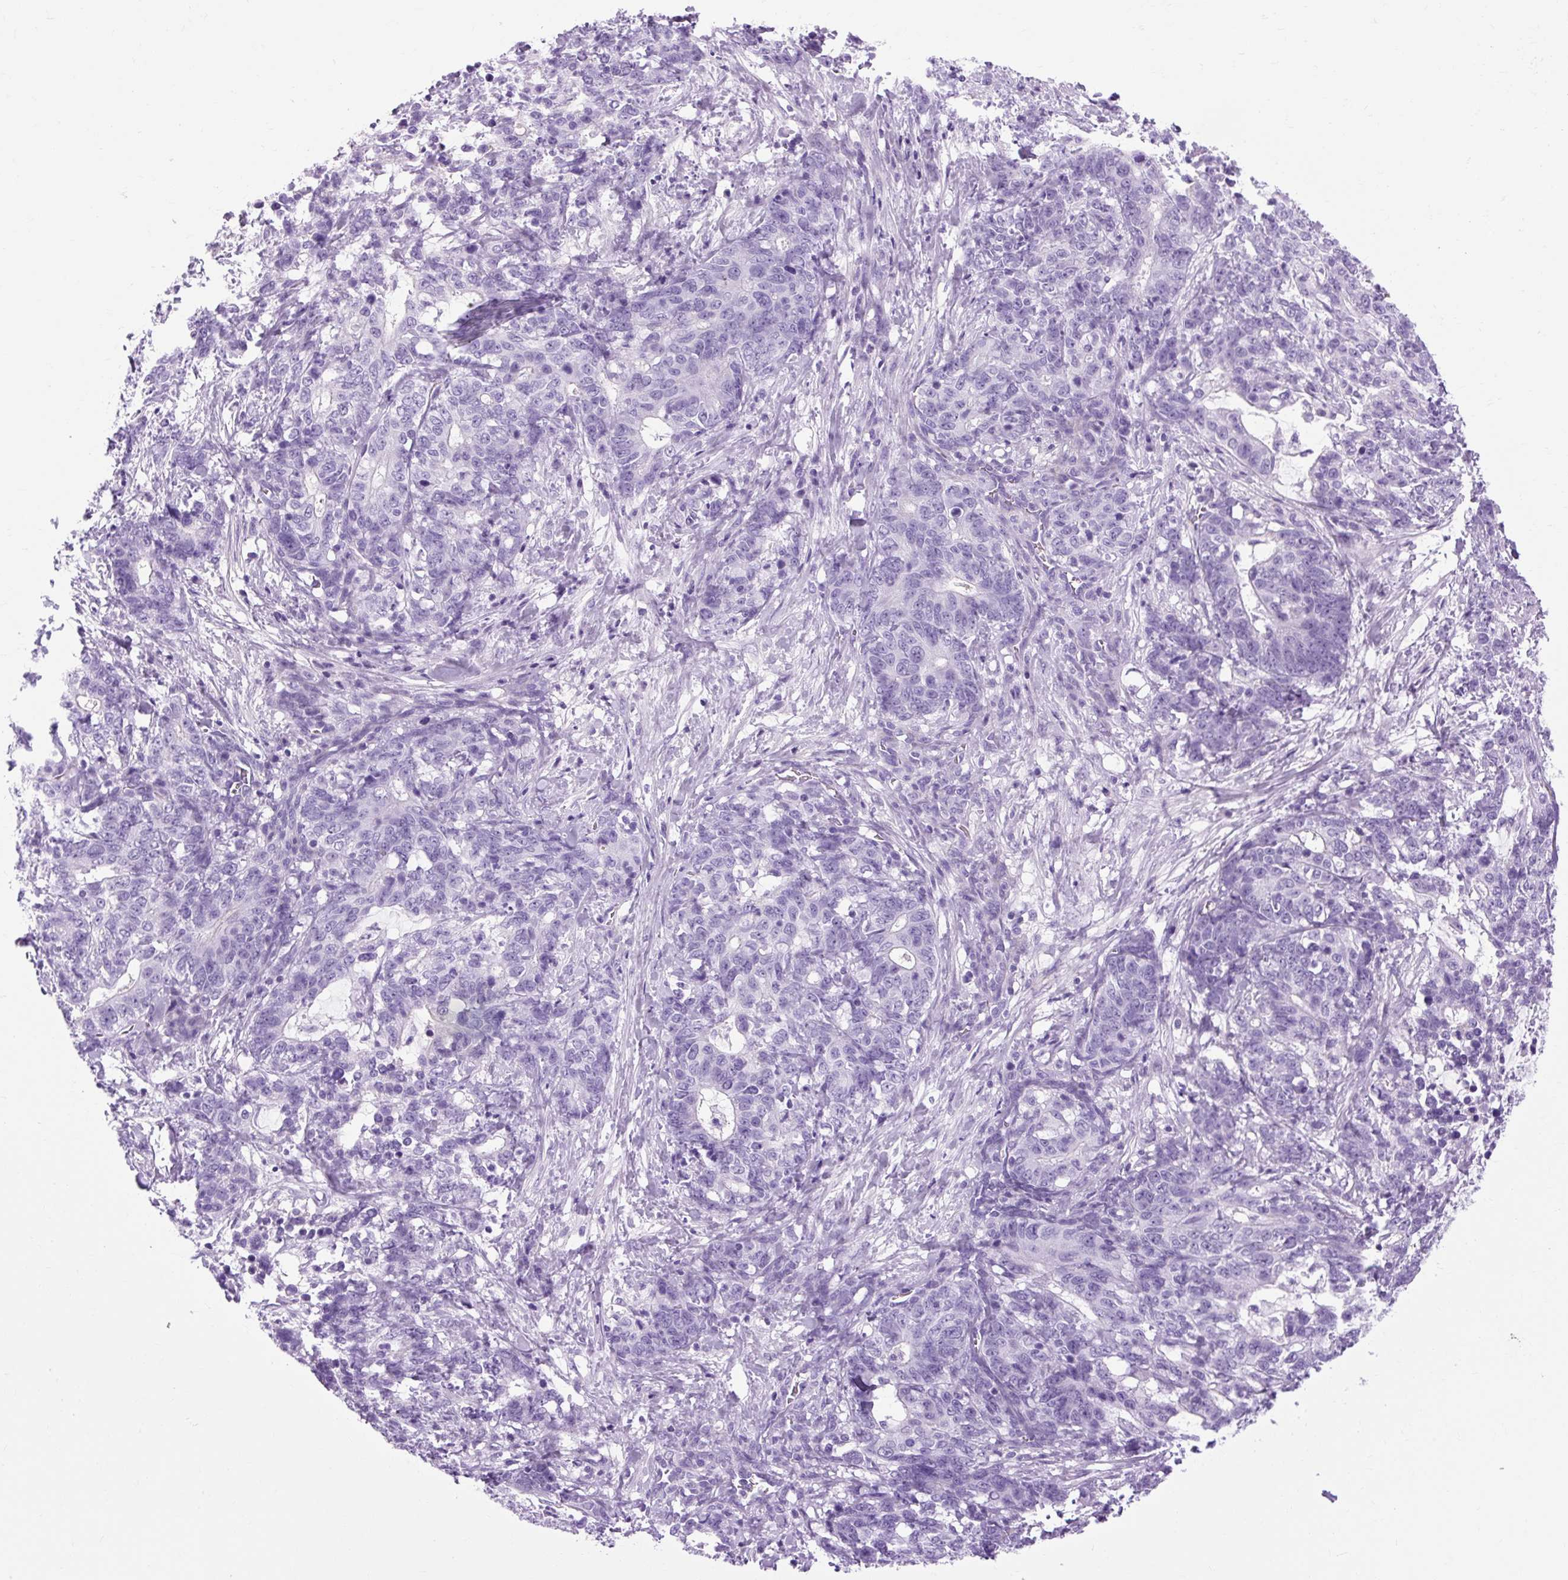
{"staining": {"intensity": "negative", "quantity": "none", "location": "none"}, "tissue": "stomach cancer", "cell_type": "Tumor cells", "image_type": "cancer", "snomed": [{"axis": "morphology", "description": "Normal tissue, NOS"}, {"axis": "morphology", "description": "Adenocarcinoma, NOS"}, {"axis": "topography", "description": "Stomach"}], "caption": "A high-resolution micrograph shows immunohistochemistry (IHC) staining of stomach adenocarcinoma, which exhibits no significant staining in tumor cells.", "gene": "OOEP", "patient": {"sex": "female", "age": 64}}